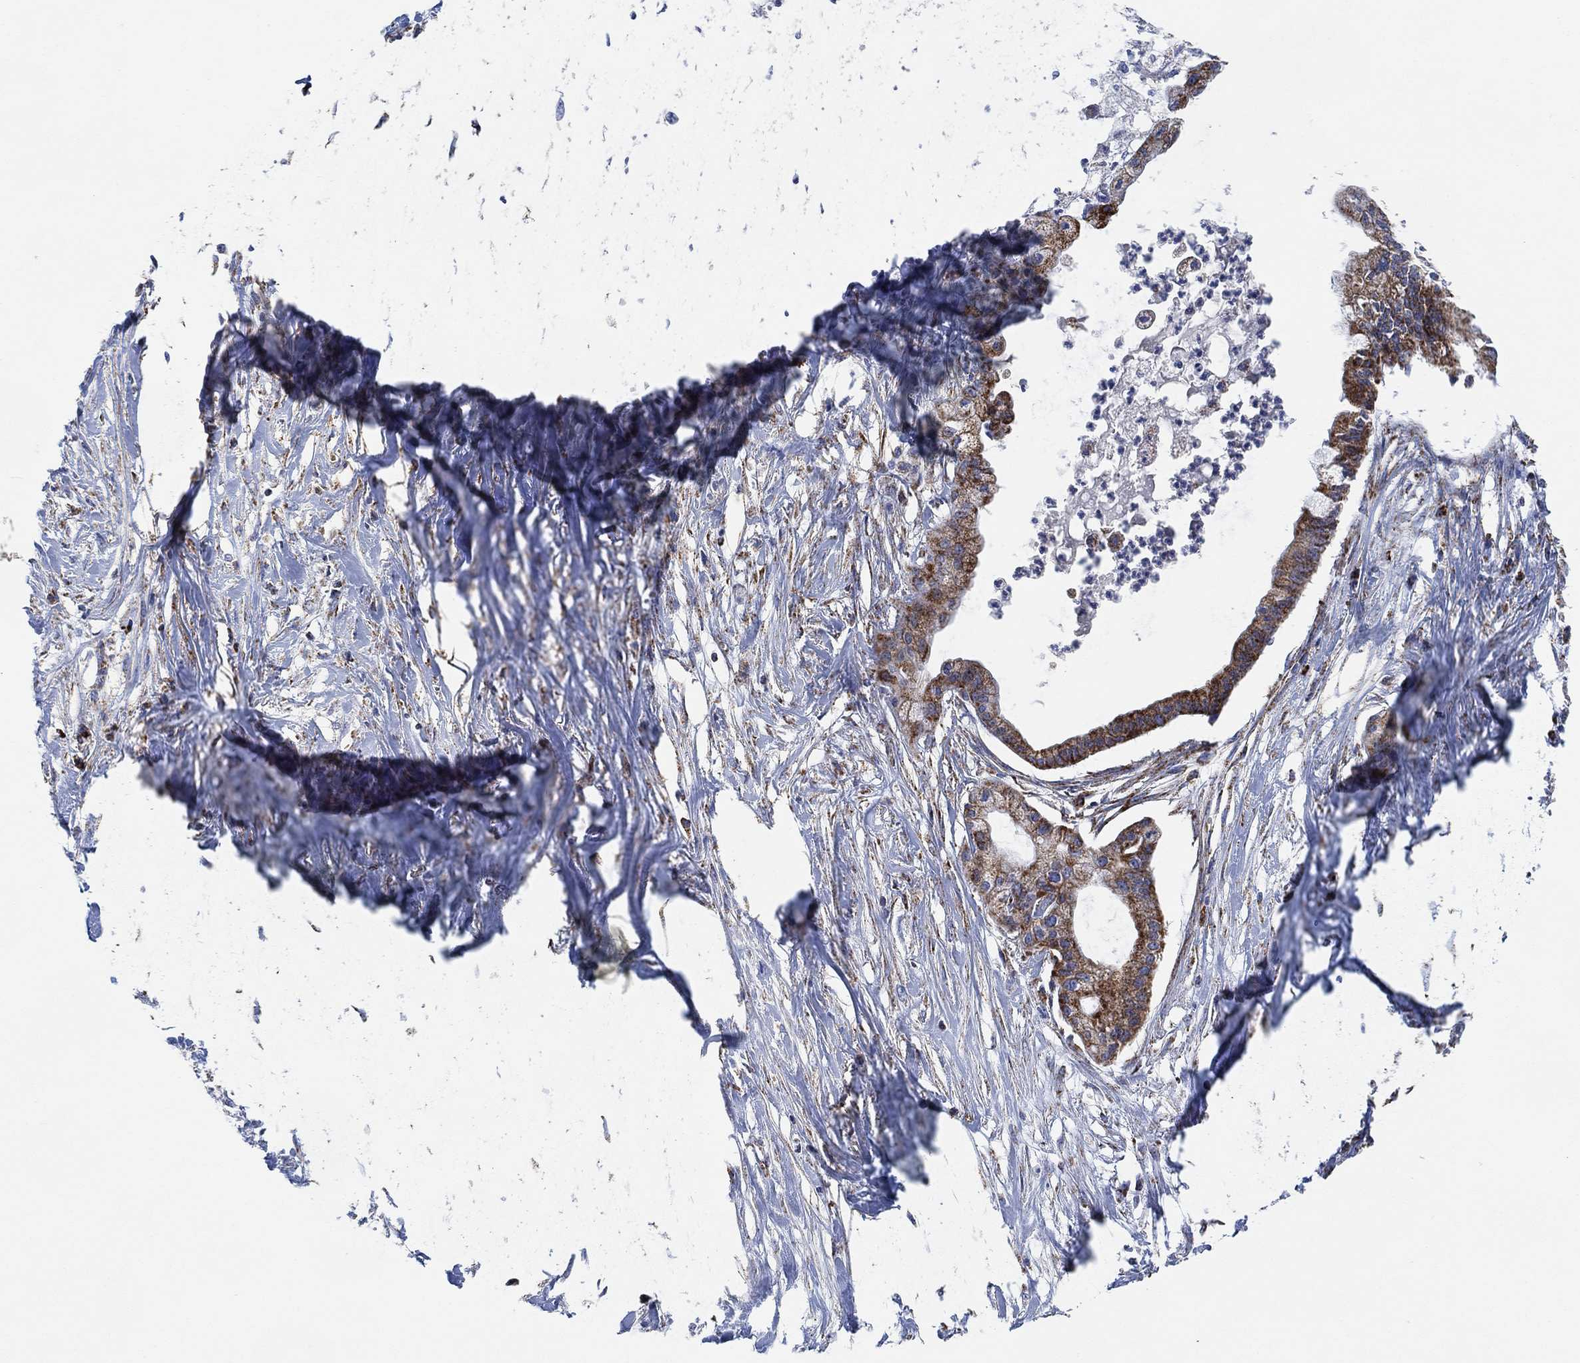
{"staining": {"intensity": "moderate", "quantity": "25%-75%", "location": "cytoplasmic/membranous"}, "tissue": "pancreatic cancer", "cell_type": "Tumor cells", "image_type": "cancer", "snomed": [{"axis": "morphology", "description": "Normal tissue, NOS"}, {"axis": "morphology", "description": "Adenocarcinoma, NOS"}, {"axis": "topography", "description": "Pancreas"}], "caption": "An immunohistochemistry histopathology image of neoplastic tissue is shown. Protein staining in brown labels moderate cytoplasmic/membranous positivity in pancreatic cancer (adenocarcinoma) within tumor cells. The staining is performed using DAB brown chromogen to label protein expression. The nuclei are counter-stained blue using hematoxylin.", "gene": "NDUFS3", "patient": {"sex": "female", "age": 58}}